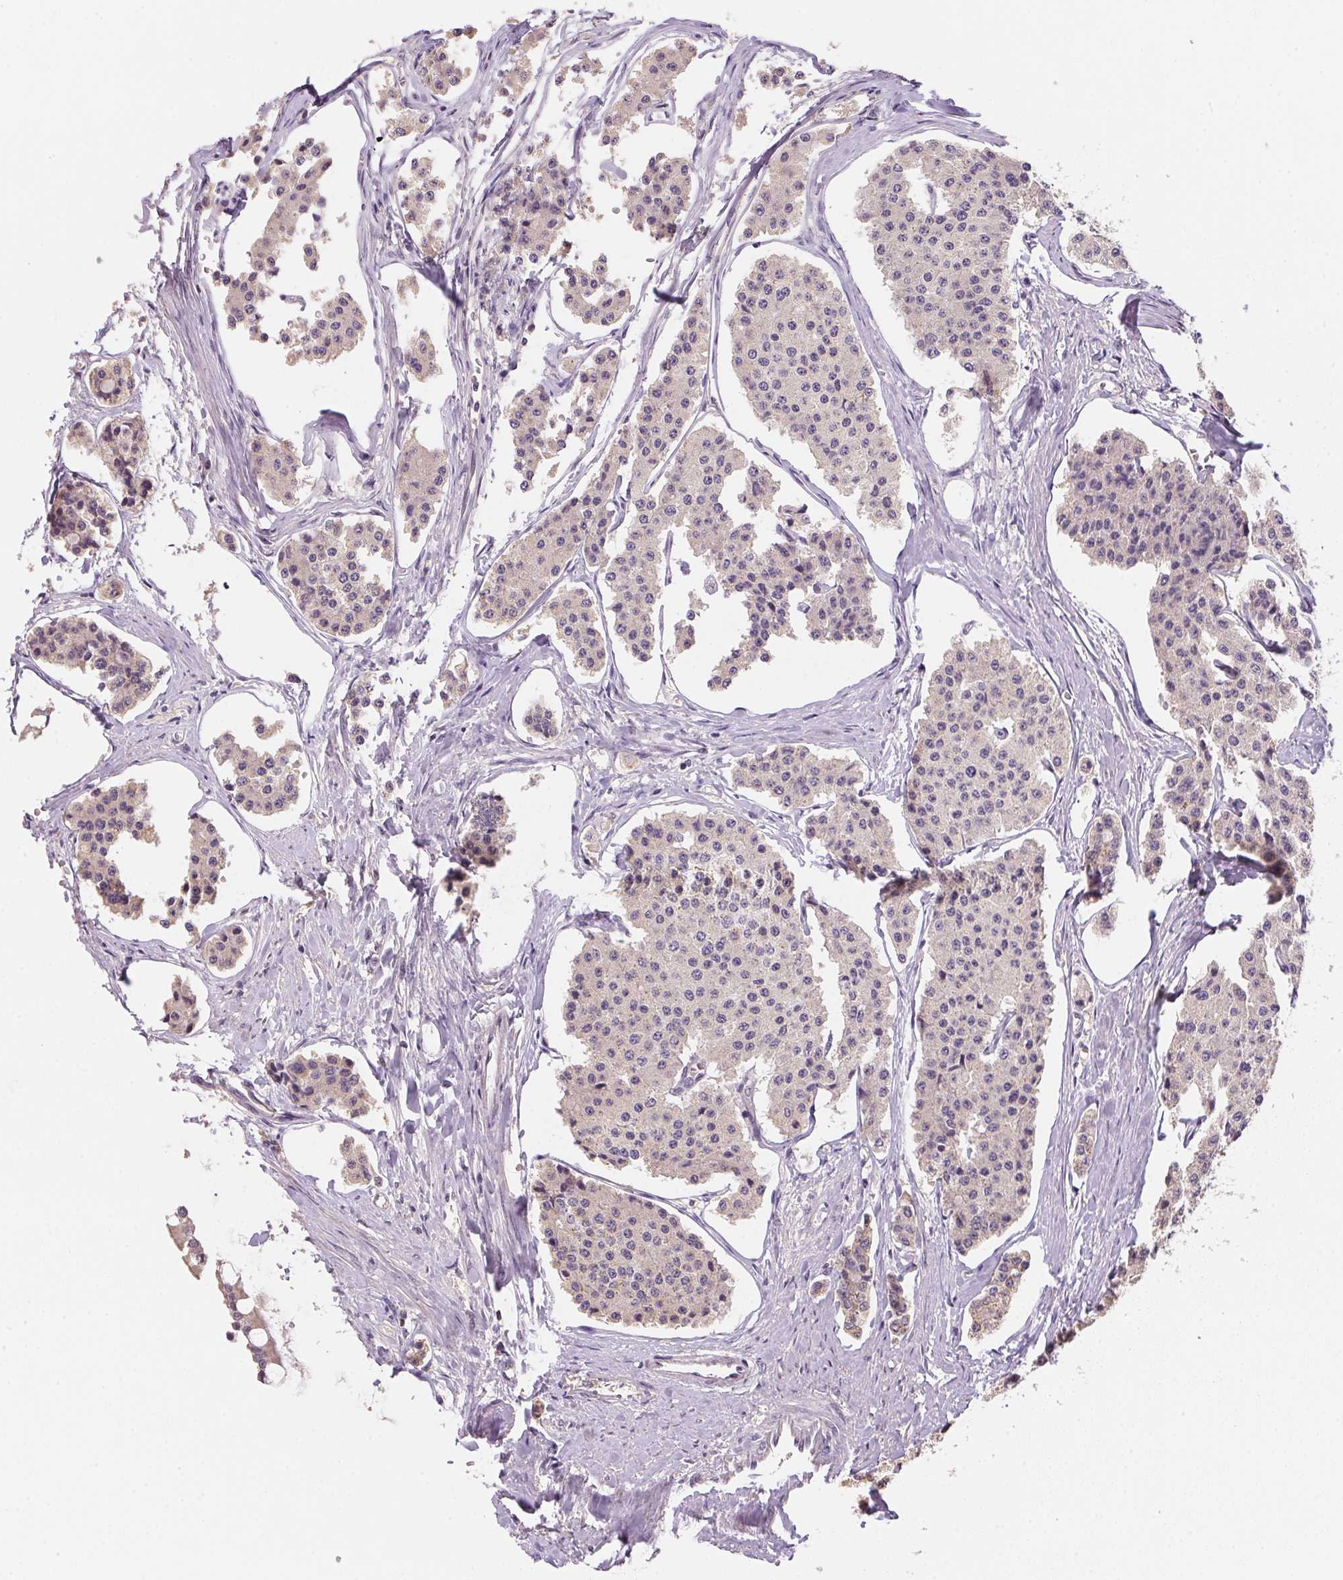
{"staining": {"intensity": "negative", "quantity": "none", "location": "none"}, "tissue": "carcinoid", "cell_type": "Tumor cells", "image_type": "cancer", "snomed": [{"axis": "morphology", "description": "Carcinoid, malignant, NOS"}, {"axis": "topography", "description": "Small intestine"}], "caption": "Human carcinoid stained for a protein using immunohistochemistry (IHC) shows no expression in tumor cells.", "gene": "ALDH8A1", "patient": {"sex": "female", "age": 65}}